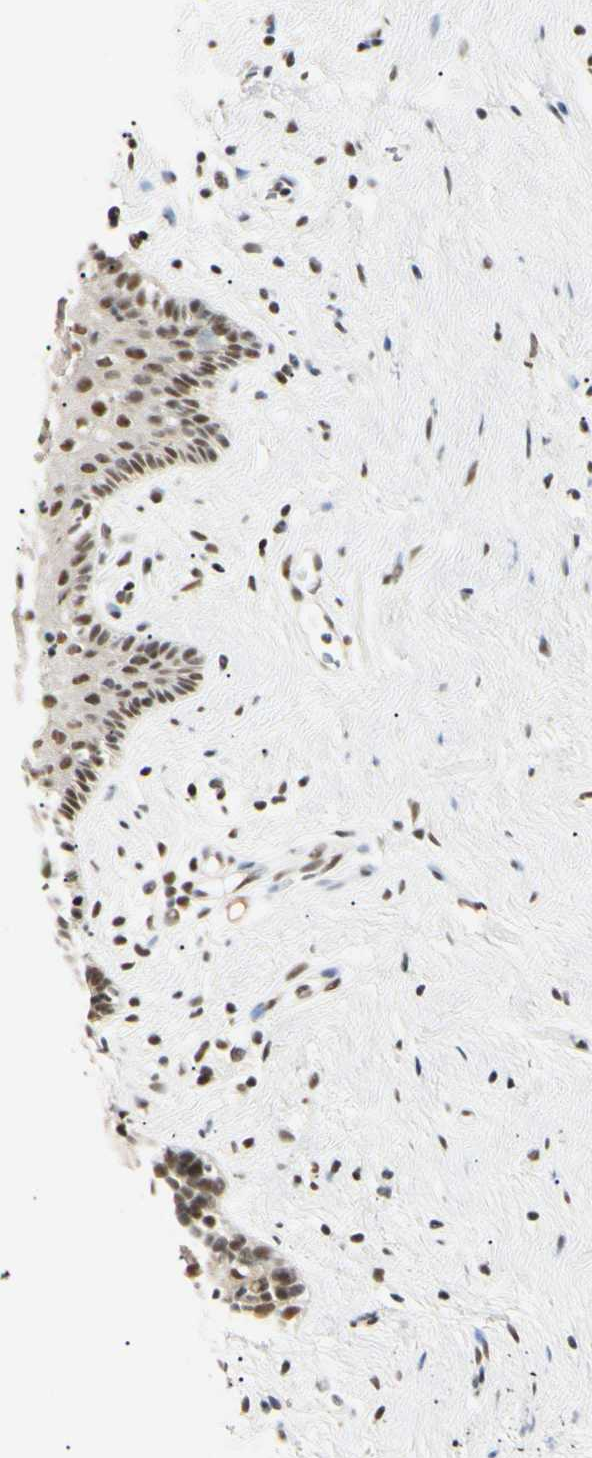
{"staining": {"intensity": "moderate", "quantity": "25%-75%", "location": "nuclear"}, "tissue": "vagina", "cell_type": "Squamous epithelial cells", "image_type": "normal", "snomed": [{"axis": "morphology", "description": "Normal tissue, NOS"}, {"axis": "topography", "description": "Vagina"}], "caption": "Immunohistochemistry (IHC) image of unremarkable vagina stained for a protein (brown), which reveals medium levels of moderate nuclear positivity in approximately 25%-75% of squamous epithelial cells.", "gene": "ZNF134", "patient": {"sex": "female", "age": 44}}